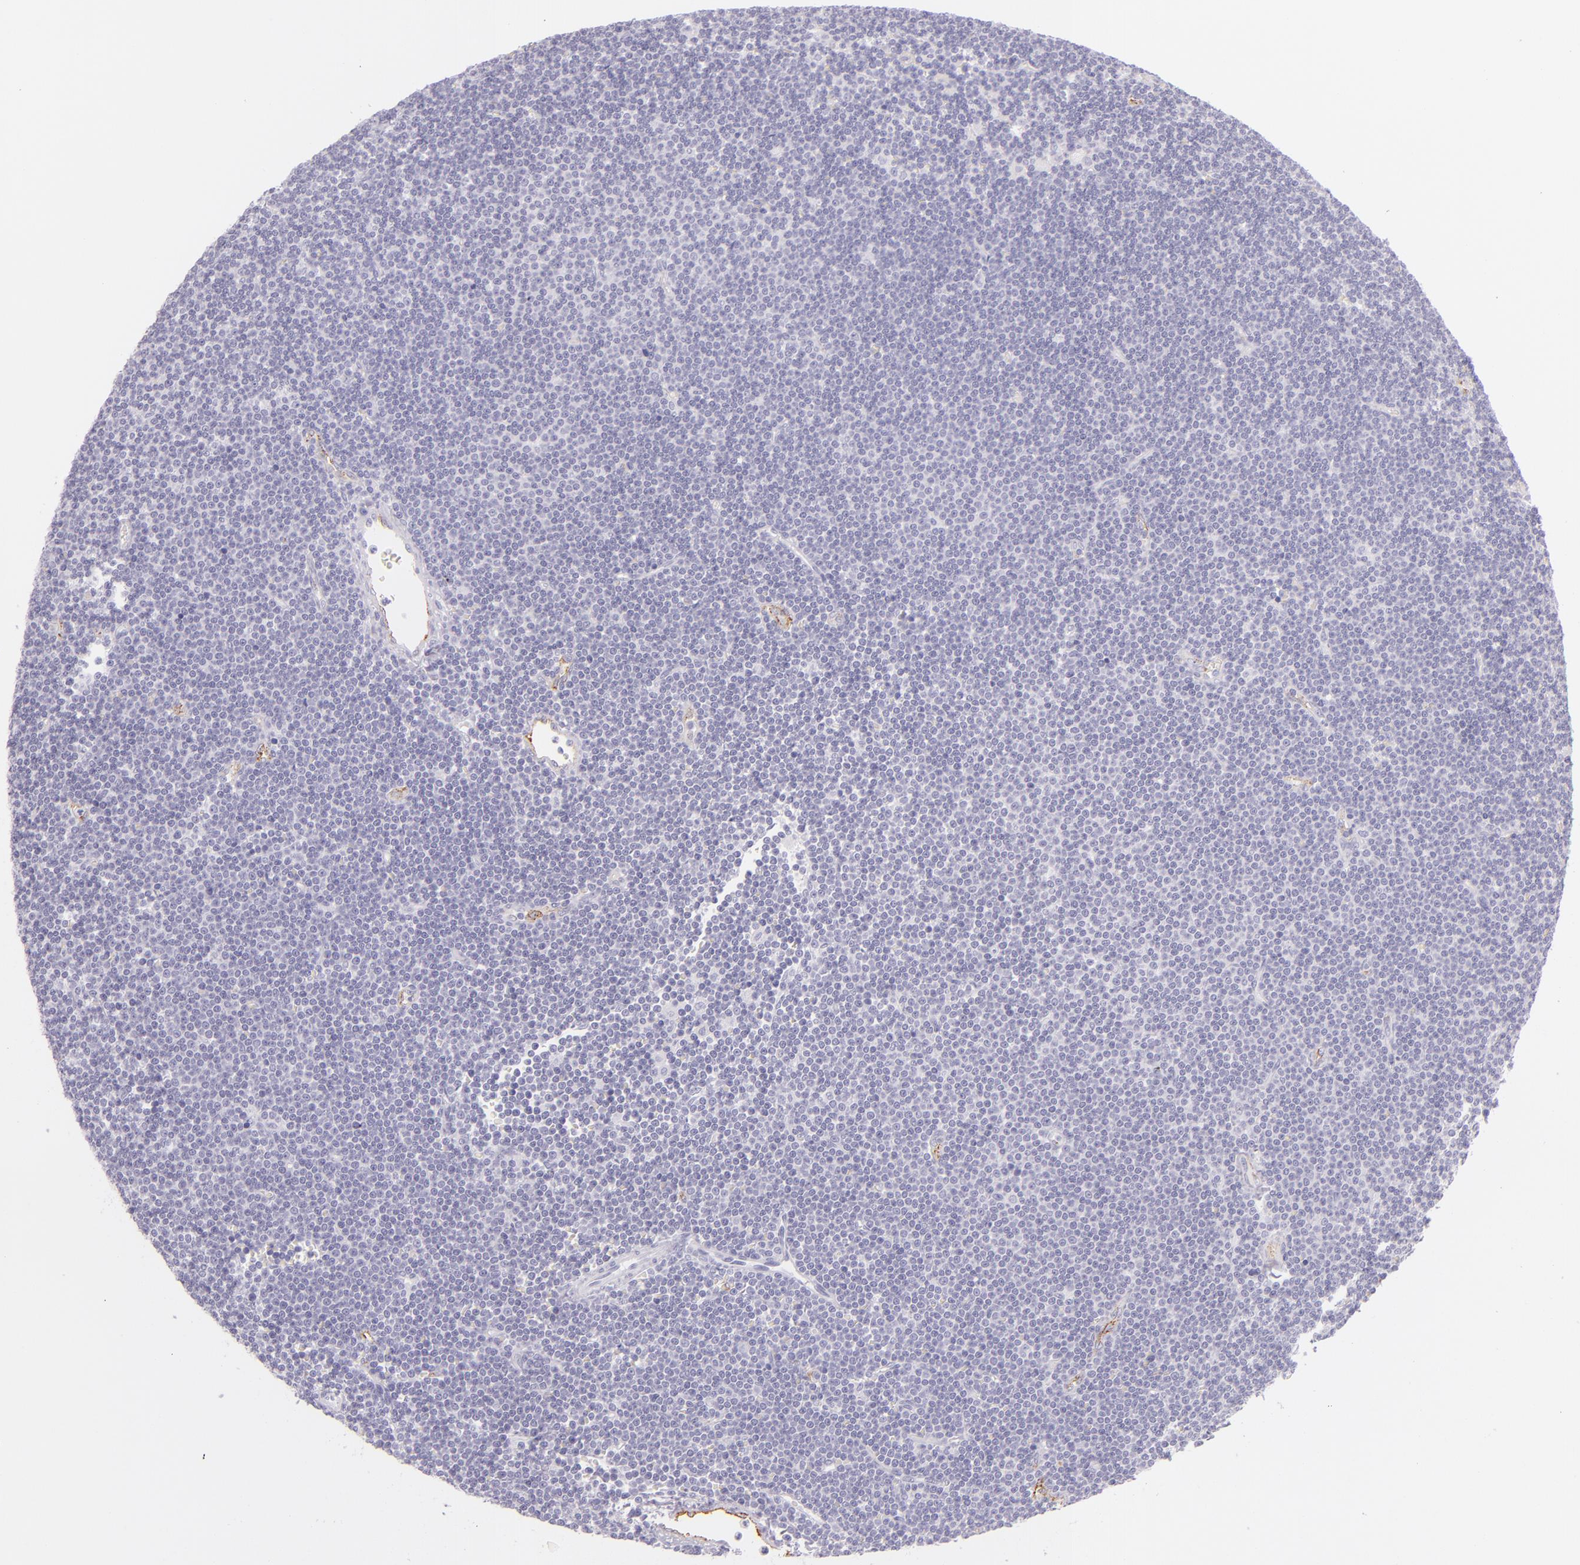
{"staining": {"intensity": "negative", "quantity": "none", "location": "none"}, "tissue": "lymphoma", "cell_type": "Tumor cells", "image_type": "cancer", "snomed": [{"axis": "morphology", "description": "Malignant lymphoma, non-Hodgkin's type, Low grade"}, {"axis": "topography", "description": "Lymph node"}], "caption": "Tumor cells show no significant staining in low-grade malignant lymphoma, non-Hodgkin's type. Nuclei are stained in blue.", "gene": "SELP", "patient": {"sex": "female", "age": 73}}